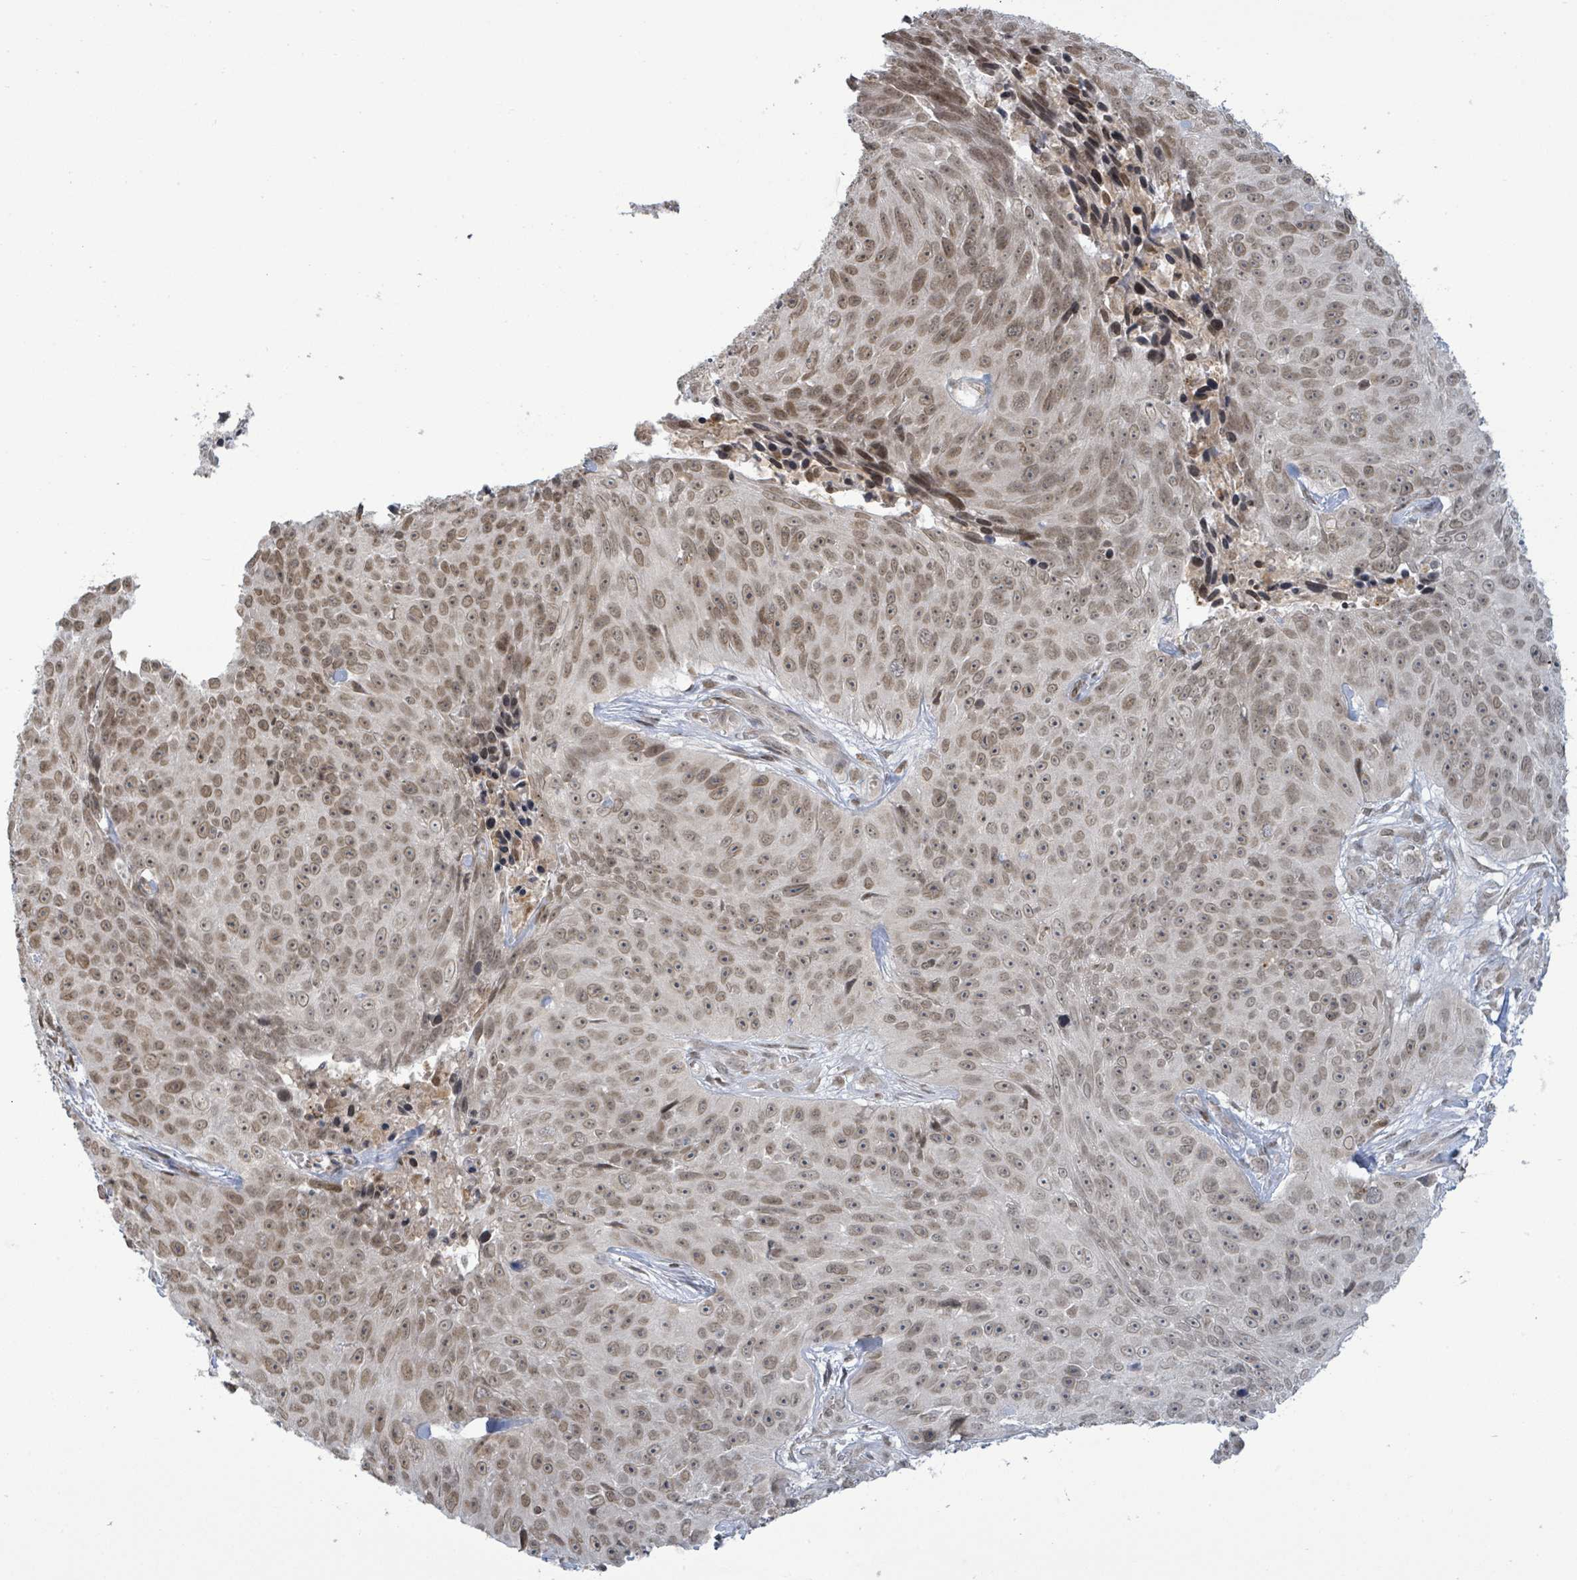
{"staining": {"intensity": "moderate", "quantity": ">75%", "location": "nuclear"}, "tissue": "skin cancer", "cell_type": "Tumor cells", "image_type": "cancer", "snomed": [{"axis": "morphology", "description": "Squamous cell carcinoma, NOS"}, {"axis": "topography", "description": "Skin"}], "caption": "Immunohistochemical staining of human skin squamous cell carcinoma displays medium levels of moderate nuclear protein staining in about >75% of tumor cells.", "gene": "SBF2", "patient": {"sex": "female", "age": 87}}